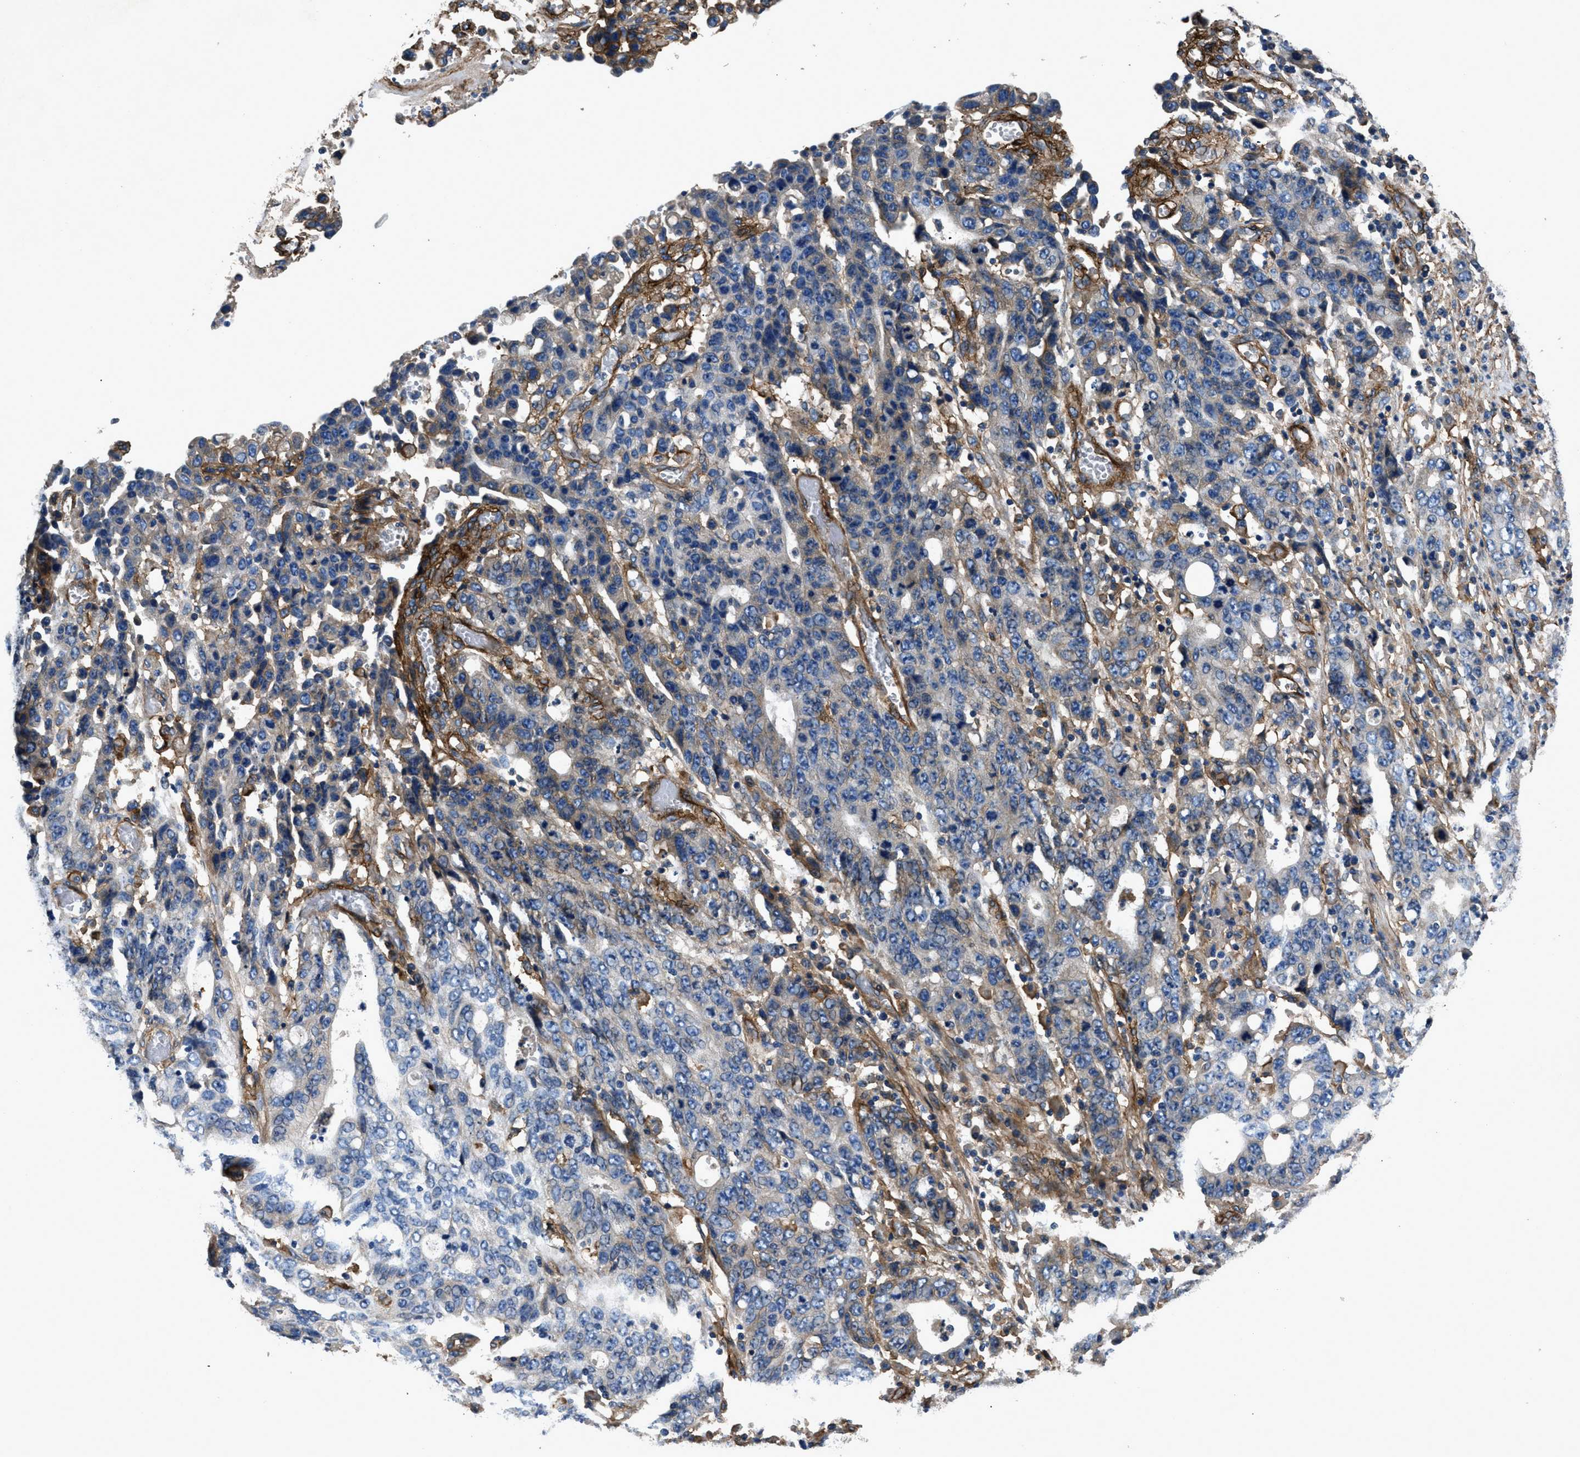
{"staining": {"intensity": "negative", "quantity": "none", "location": "none"}, "tissue": "stomach cancer", "cell_type": "Tumor cells", "image_type": "cancer", "snomed": [{"axis": "morphology", "description": "Adenocarcinoma, NOS"}, {"axis": "topography", "description": "Stomach, upper"}], "caption": "DAB immunohistochemical staining of stomach adenocarcinoma displays no significant positivity in tumor cells.", "gene": "CD276", "patient": {"sex": "male", "age": 69}}